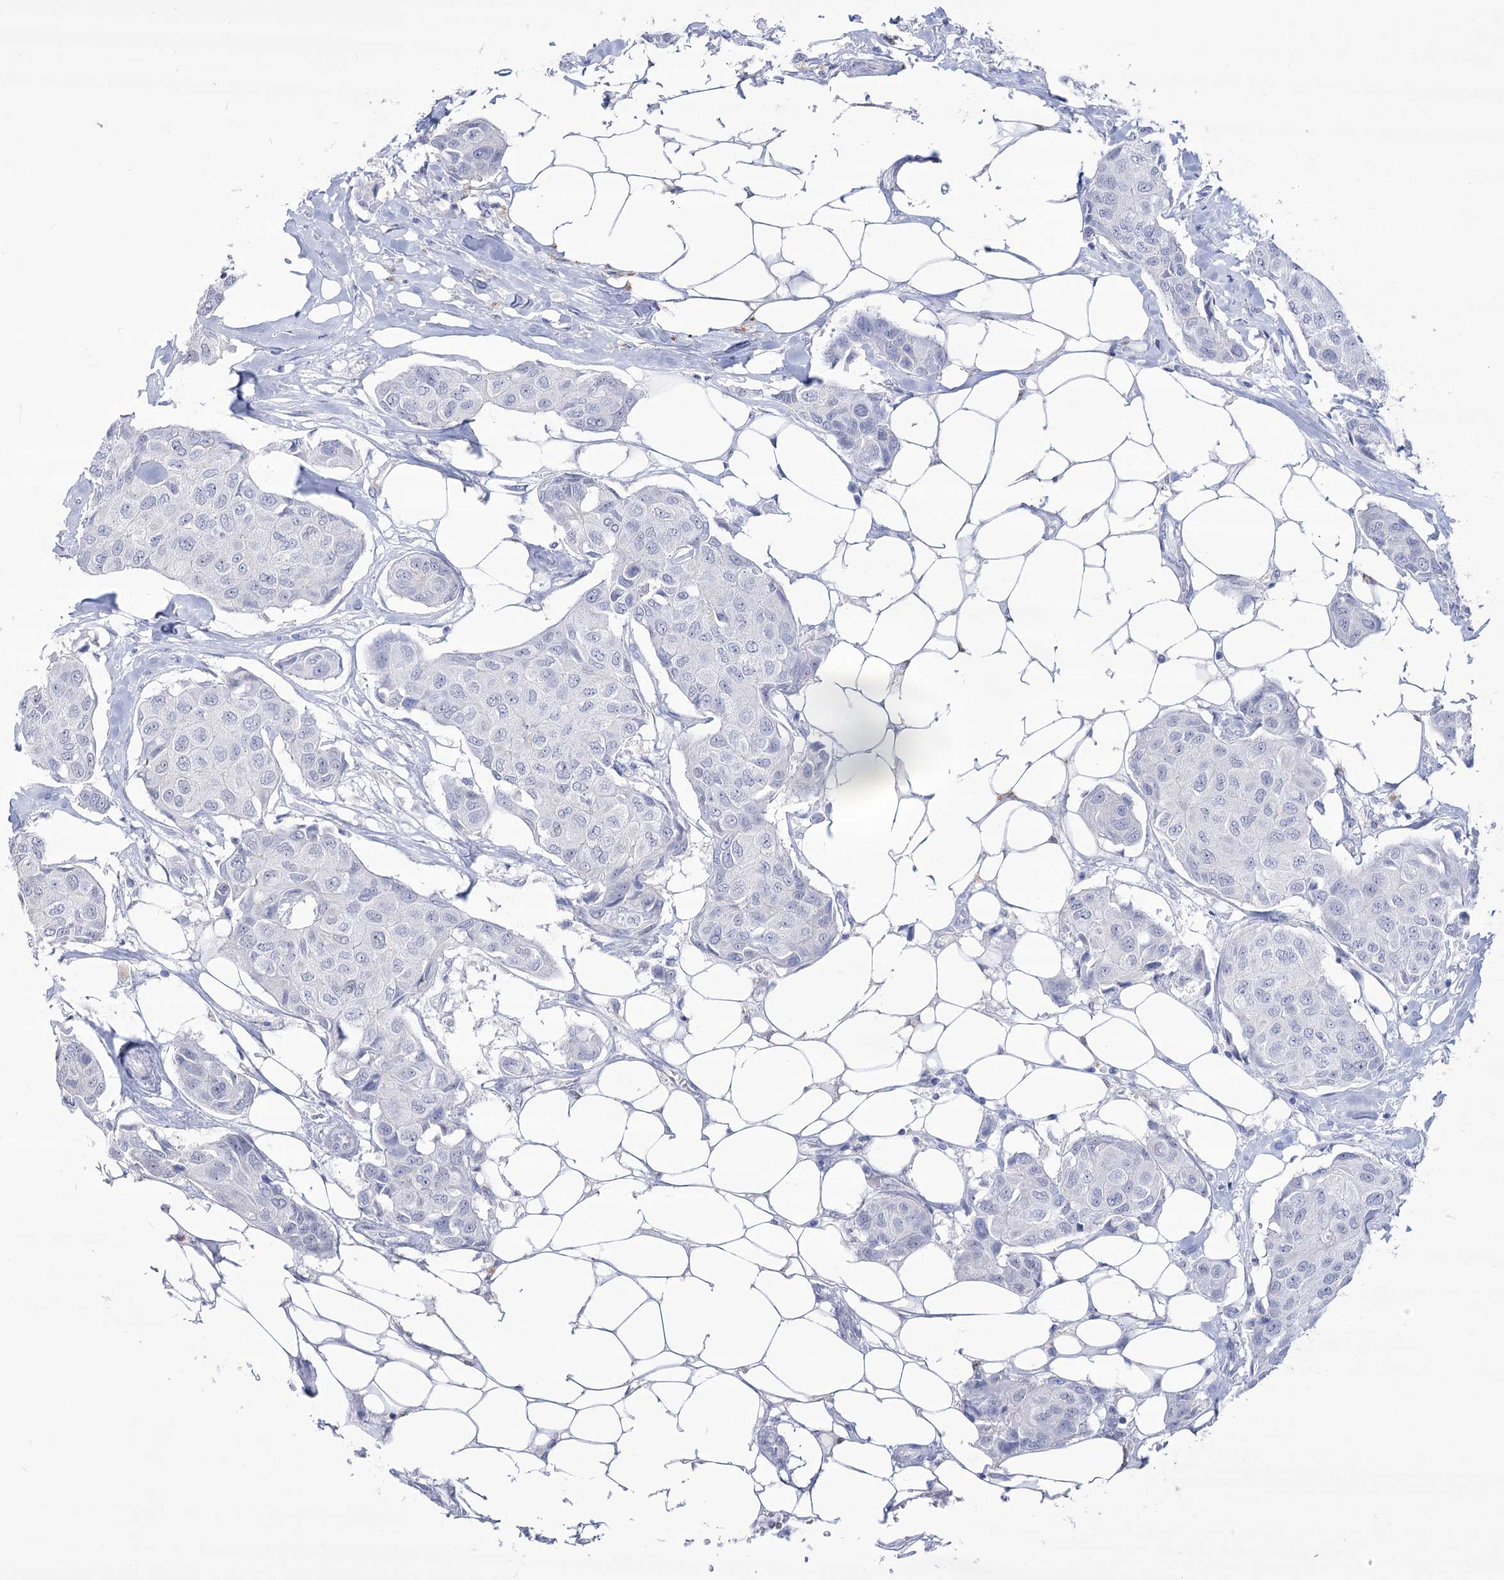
{"staining": {"intensity": "negative", "quantity": "none", "location": "none"}, "tissue": "breast cancer", "cell_type": "Tumor cells", "image_type": "cancer", "snomed": [{"axis": "morphology", "description": "Duct carcinoma"}, {"axis": "topography", "description": "Breast"}], "caption": "DAB (3,3'-diaminobenzidine) immunohistochemical staining of infiltrating ductal carcinoma (breast) shows no significant positivity in tumor cells. (Stains: DAB (3,3'-diaminobenzidine) IHC with hematoxylin counter stain, Microscopy: brightfield microscopy at high magnification).", "gene": "SIAE", "patient": {"sex": "female", "age": 80}}